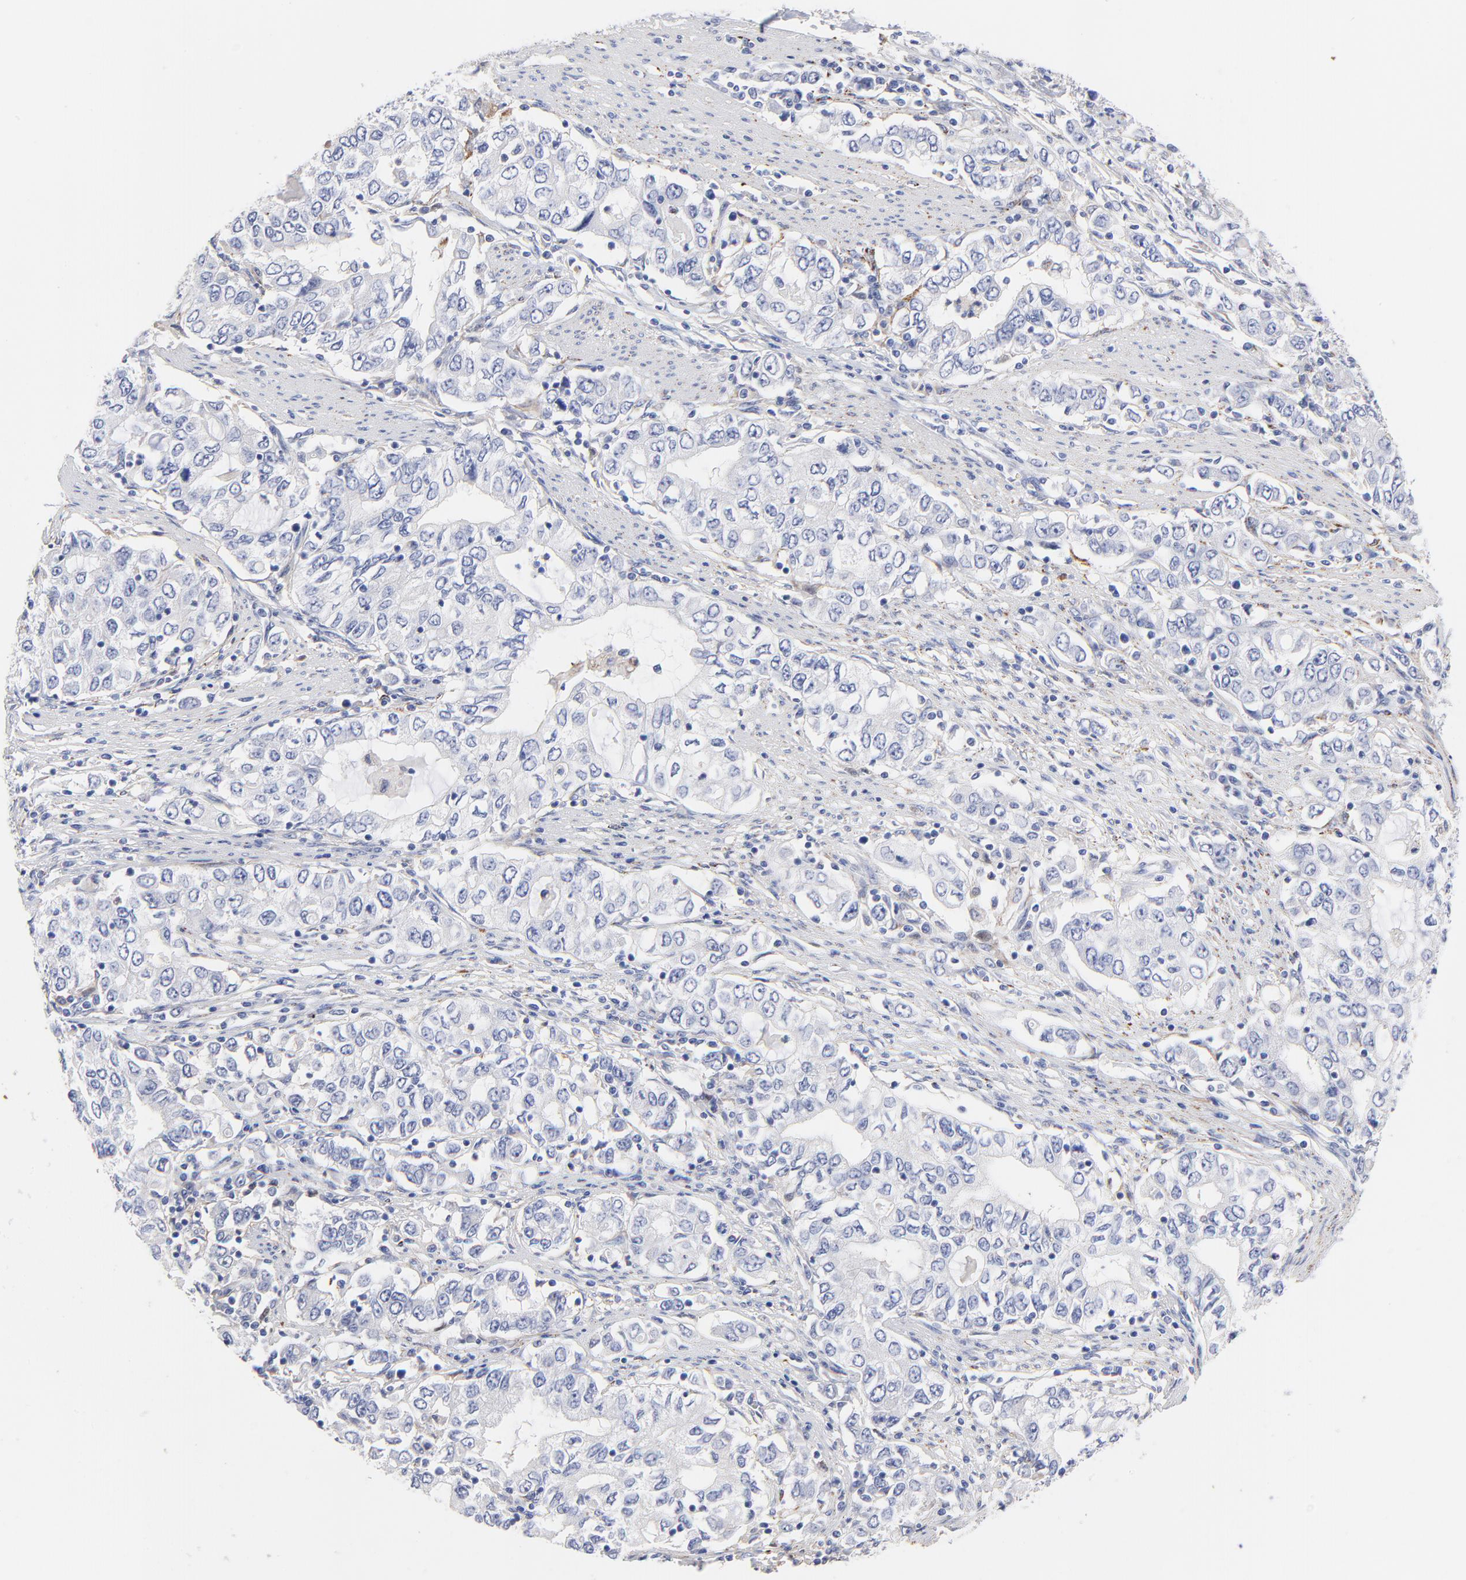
{"staining": {"intensity": "negative", "quantity": "none", "location": "none"}, "tissue": "stomach cancer", "cell_type": "Tumor cells", "image_type": "cancer", "snomed": [{"axis": "morphology", "description": "Adenocarcinoma, NOS"}, {"axis": "topography", "description": "Stomach, lower"}], "caption": "Human stomach cancer (adenocarcinoma) stained for a protein using immunohistochemistry reveals no expression in tumor cells.", "gene": "FBXO10", "patient": {"sex": "female", "age": 72}}